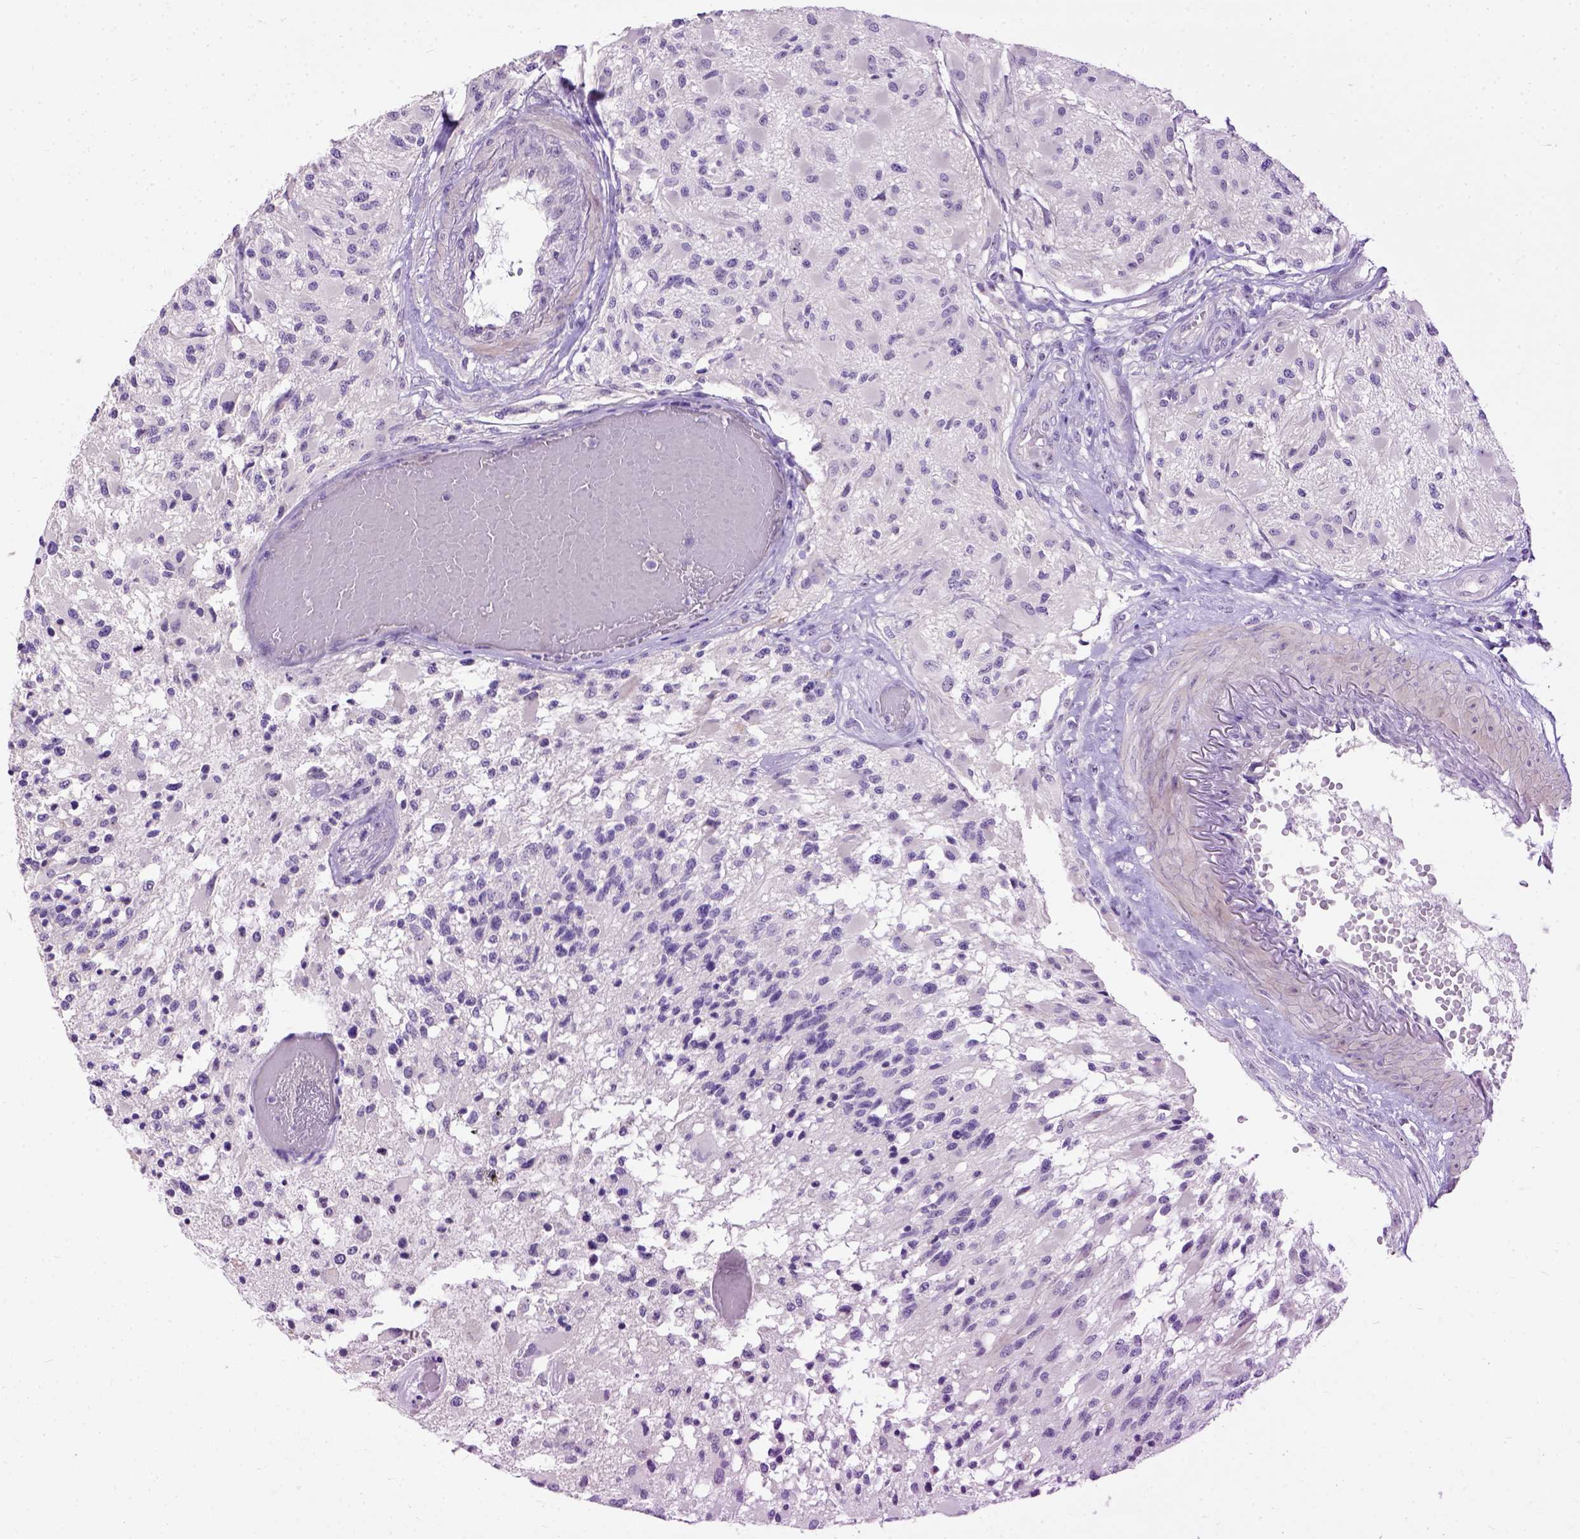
{"staining": {"intensity": "negative", "quantity": "none", "location": "none"}, "tissue": "glioma", "cell_type": "Tumor cells", "image_type": "cancer", "snomed": [{"axis": "morphology", "description": "Glioma, malignant, High grade"}, {"axis": "topography", "description": "Brain"}], "caption": "The histopathology image exhibits no staining of tumor cells in malignant glioma (high-grade). (DAB (3,3'-diaminobenzidine) immunohistochemistry, high magnification).", "gene": "UTP4", "patient": {"sex": "female", "age": 63}}